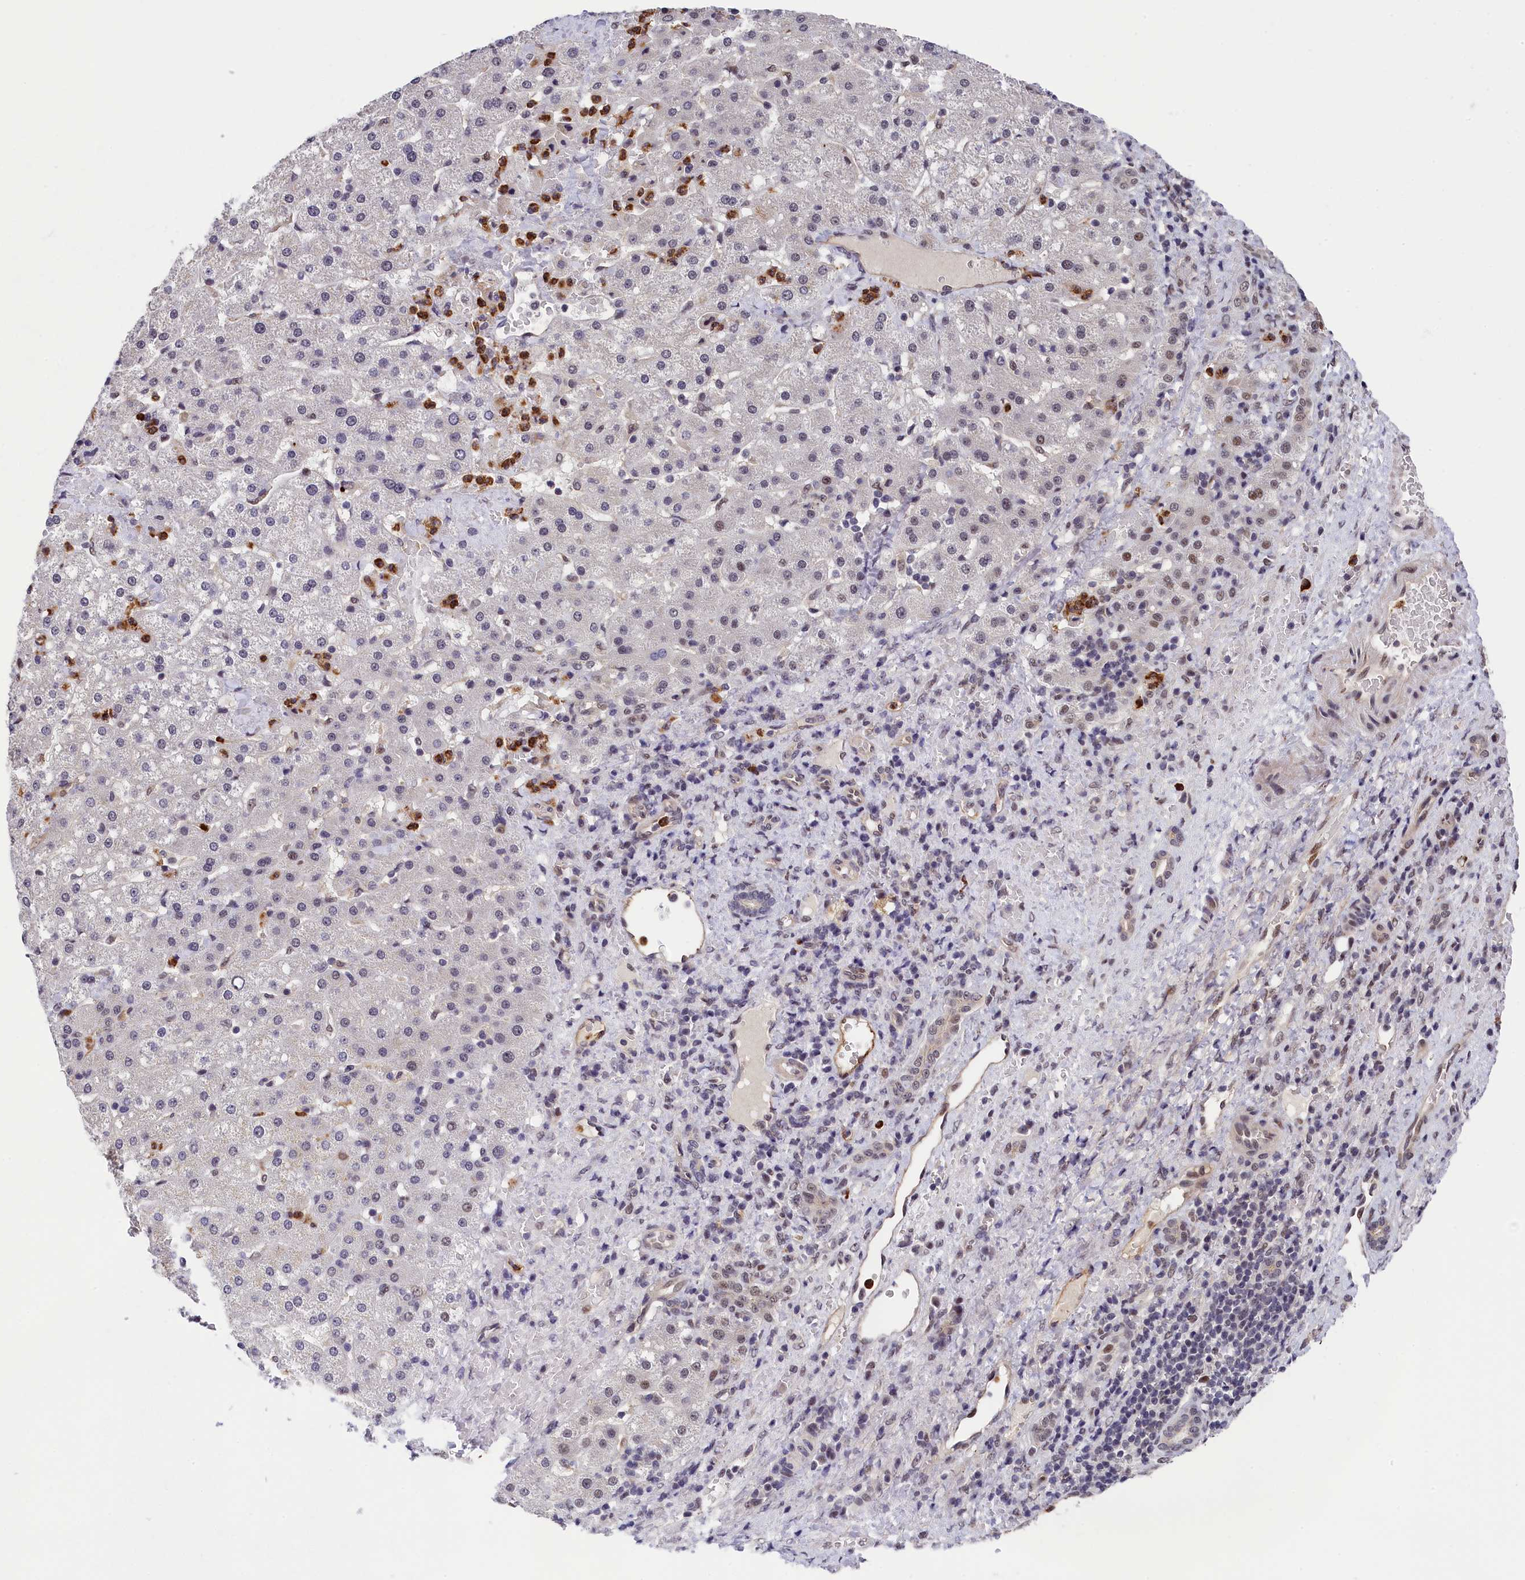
{"staining": {"intensity": "weak", "quantity": "<25%", "location": "nuclear"}, "tissue": "liver cancer", "cell_type": "Tumor cells", "image_type": "cancer", "snomed": [{"axis": "morphology", "description": "Normal tissue, NOS"}, {"axis": "morphology", "description": "Carcinoma, Hepatocellular, NOS"}, {"axis": "topography", "description": "Liver"}], "caption": "Immunohistochemistry (IHC) histopathology image of neoplastic tissue: human liver cancer stained with DAB exhibits no significant protein expression in tumor cells.", "gene": "ADIG", "patient": {"sex": "male", "age": 57}}